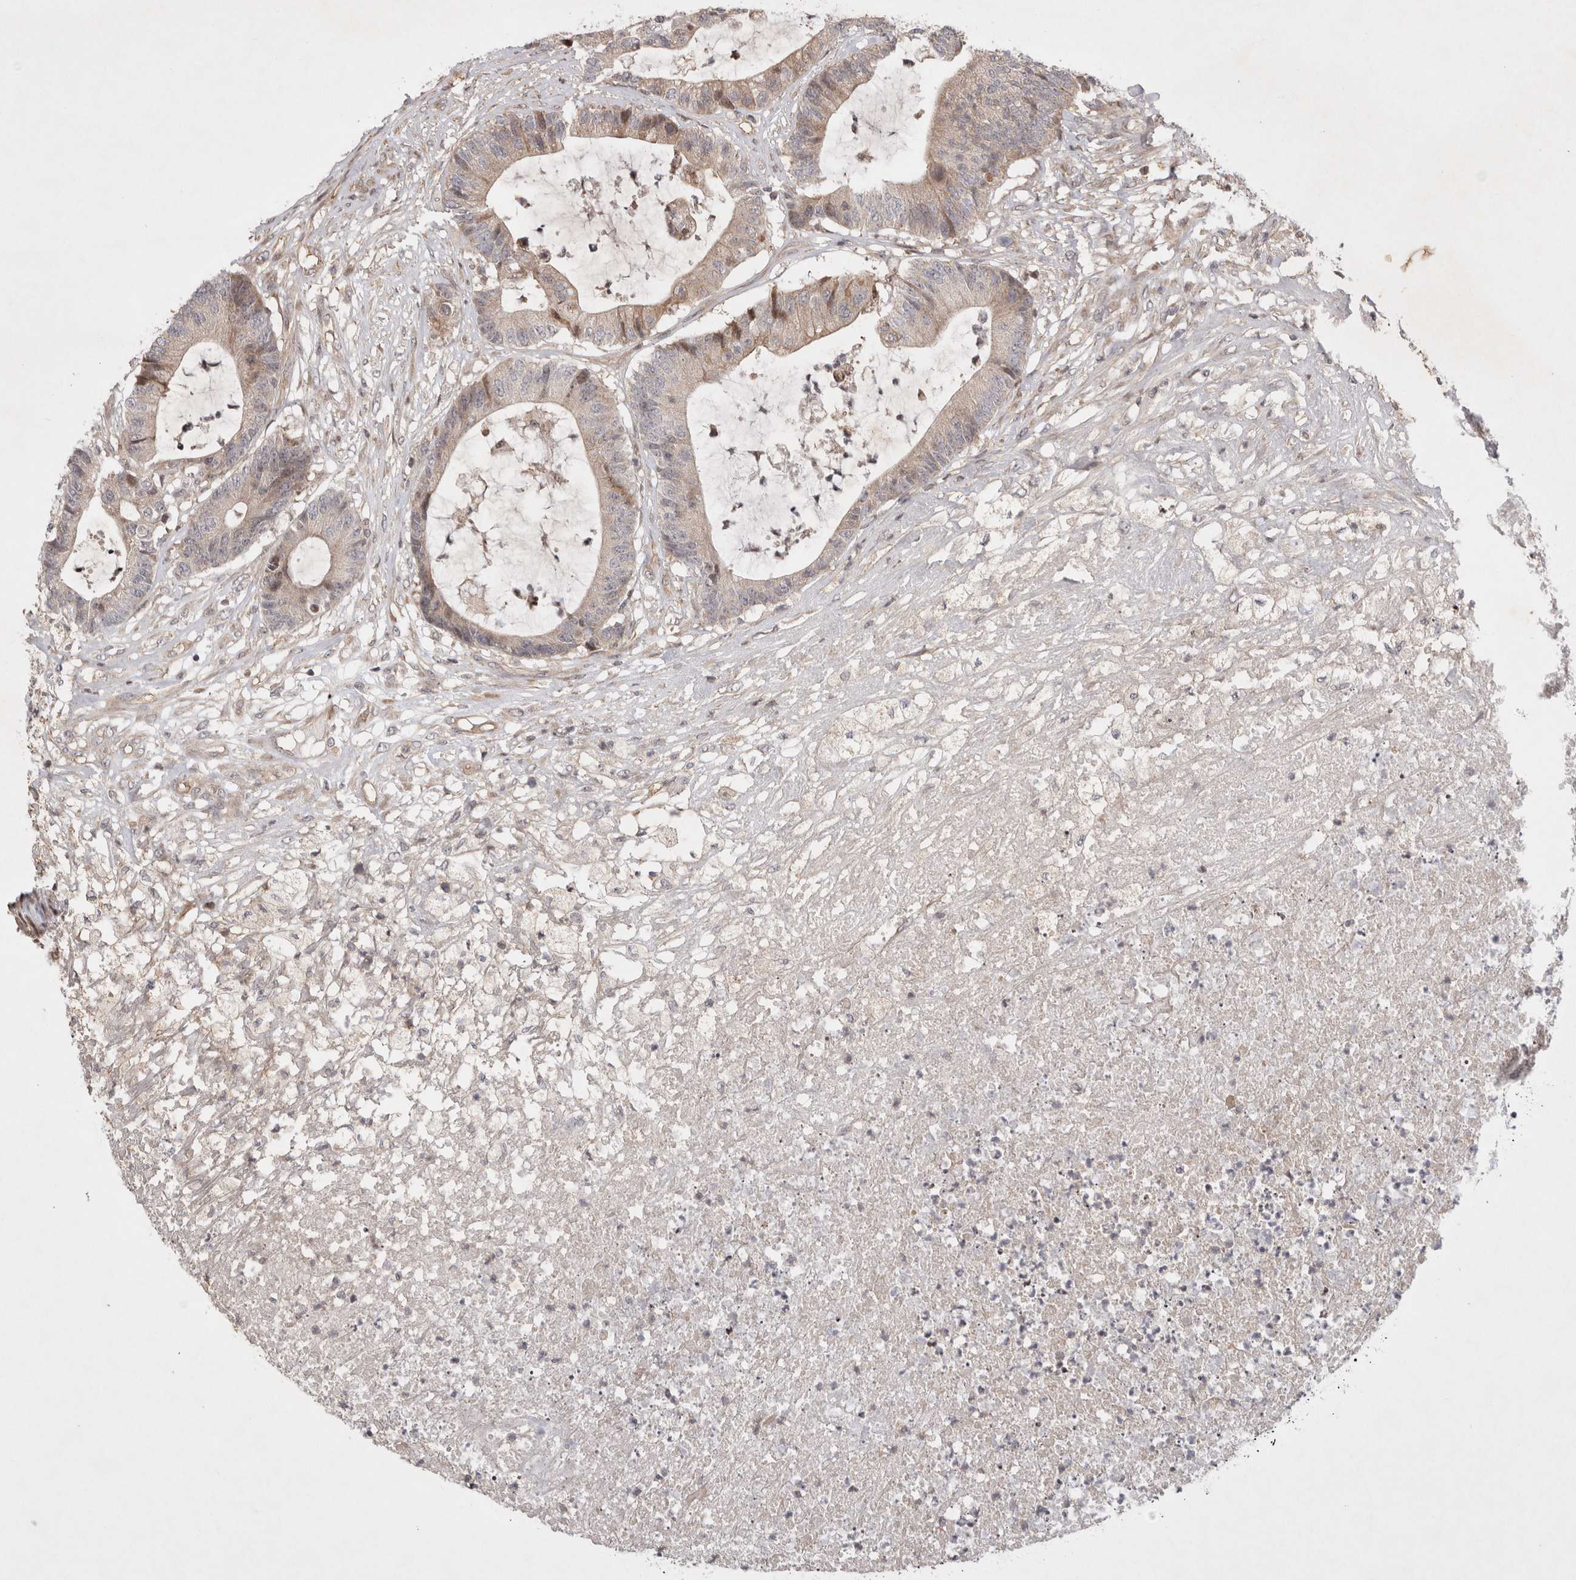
{"staining": {"intensity": "weak", "quantity": "25%-75%", "location": "cytoplasmic/membranous"}, "tissue": "colorectal cancer", "cell_type": "Tumor cells", "image_type": "cancer", "snomed": [{"axis": "morphology", "description": "Adenocarcinoma, NOS"}, {"axis": "topography", "description": "Colon"}], "caption": "Human colorectal adenocarcinoma stained for a protein (brown) demonstrates weak cytoplasmic/membranous positive expression in about 25%-75% of tumor cells.", "gene": "EIF2AK1", "patient": {"sex": "female", "age": 84}}